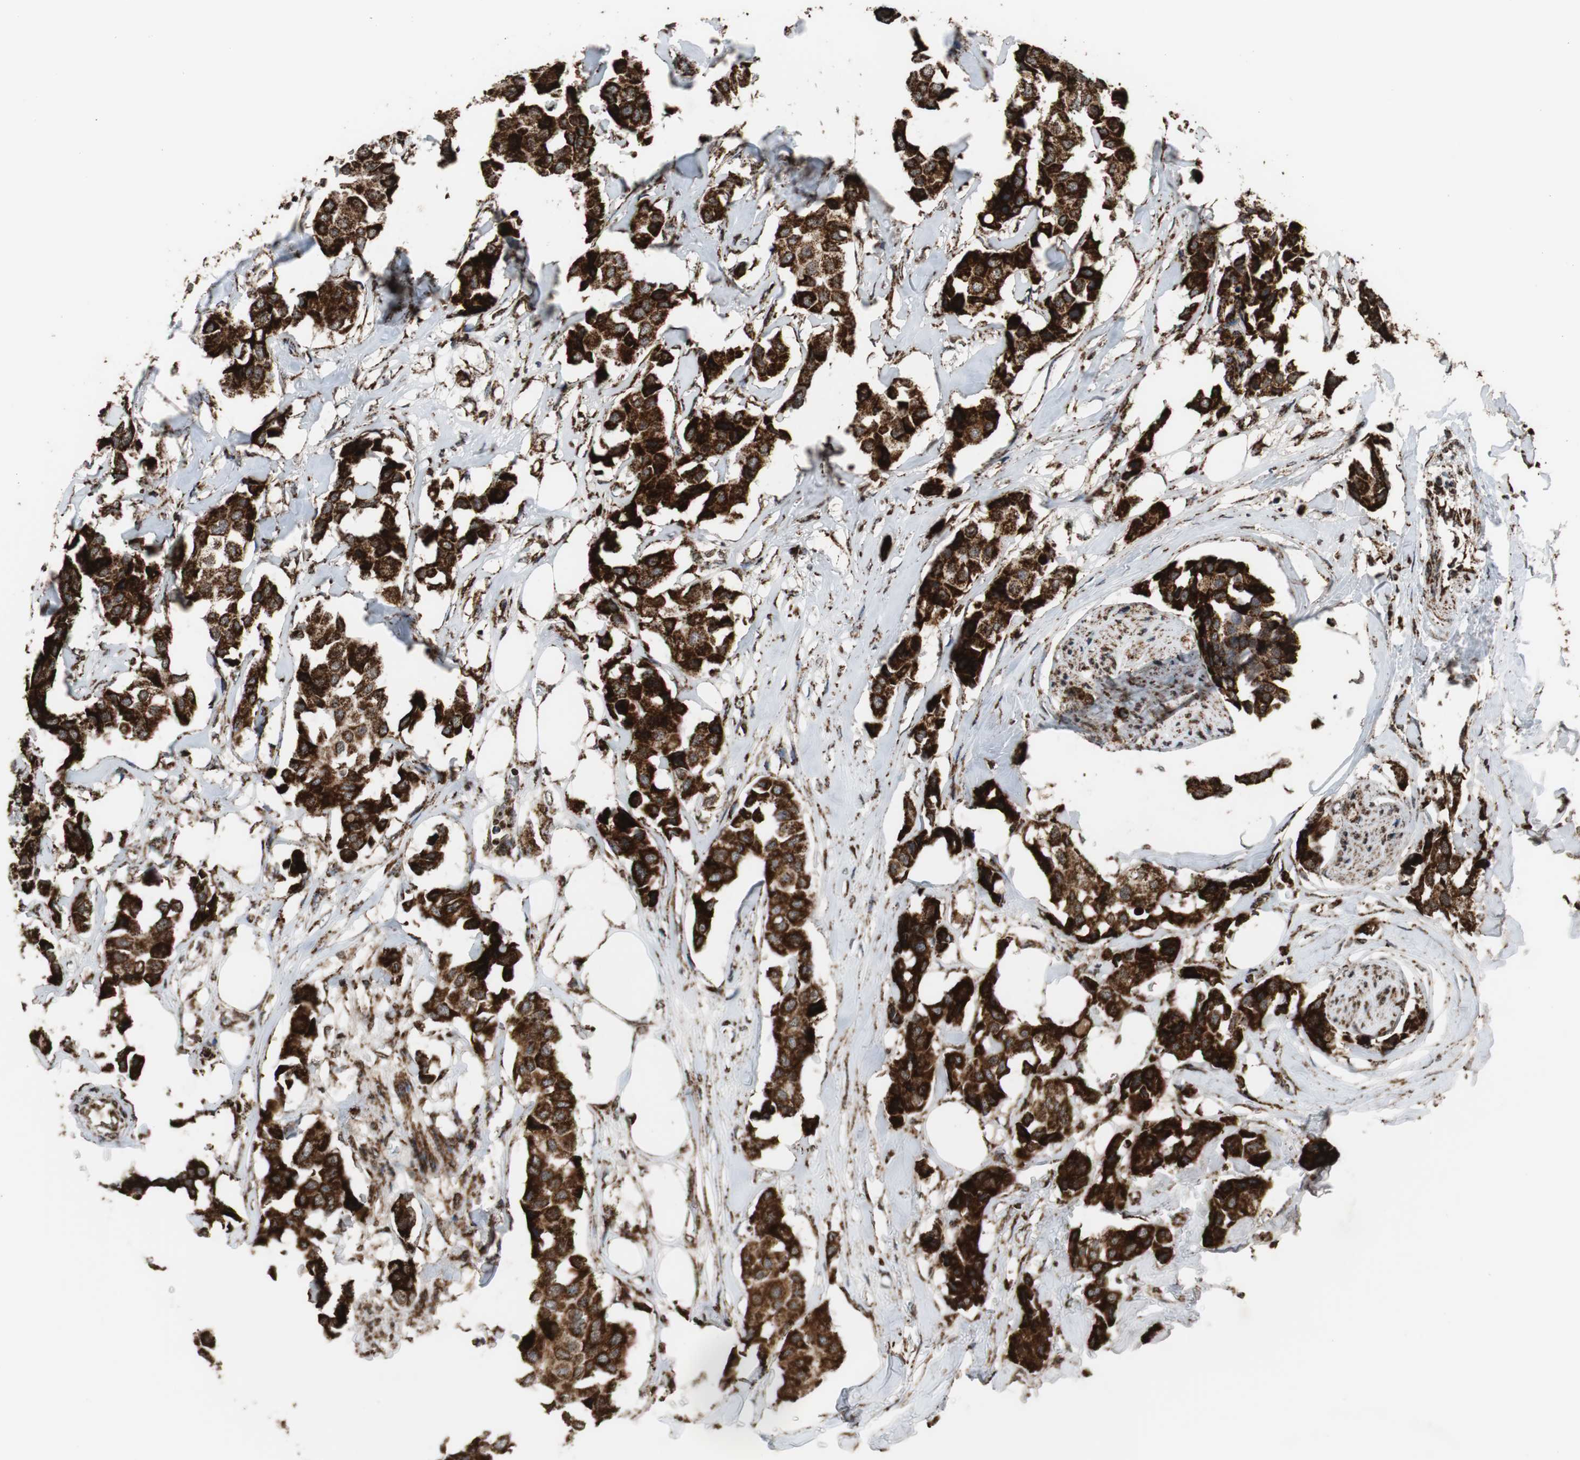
{"staining": {"intensity": "strong", "quantity": ">75%", "location": "cytoplasmic/membranous"}, "tissue": "breast cancer", "cell_type": "Tumor cells", "image_type": "cancer", "snomed": [{"axis": "morphology", "description": "Duct carcinoma"}, {"axis": "topography", "description": "Breast"}], "caption": "Breast cancer stained for a protein demonstrates strong cytoplasmic/membranous positivity in tumor cells.", "gene": "HSPA9", "patient": {"sex": "female", "age": 80}}